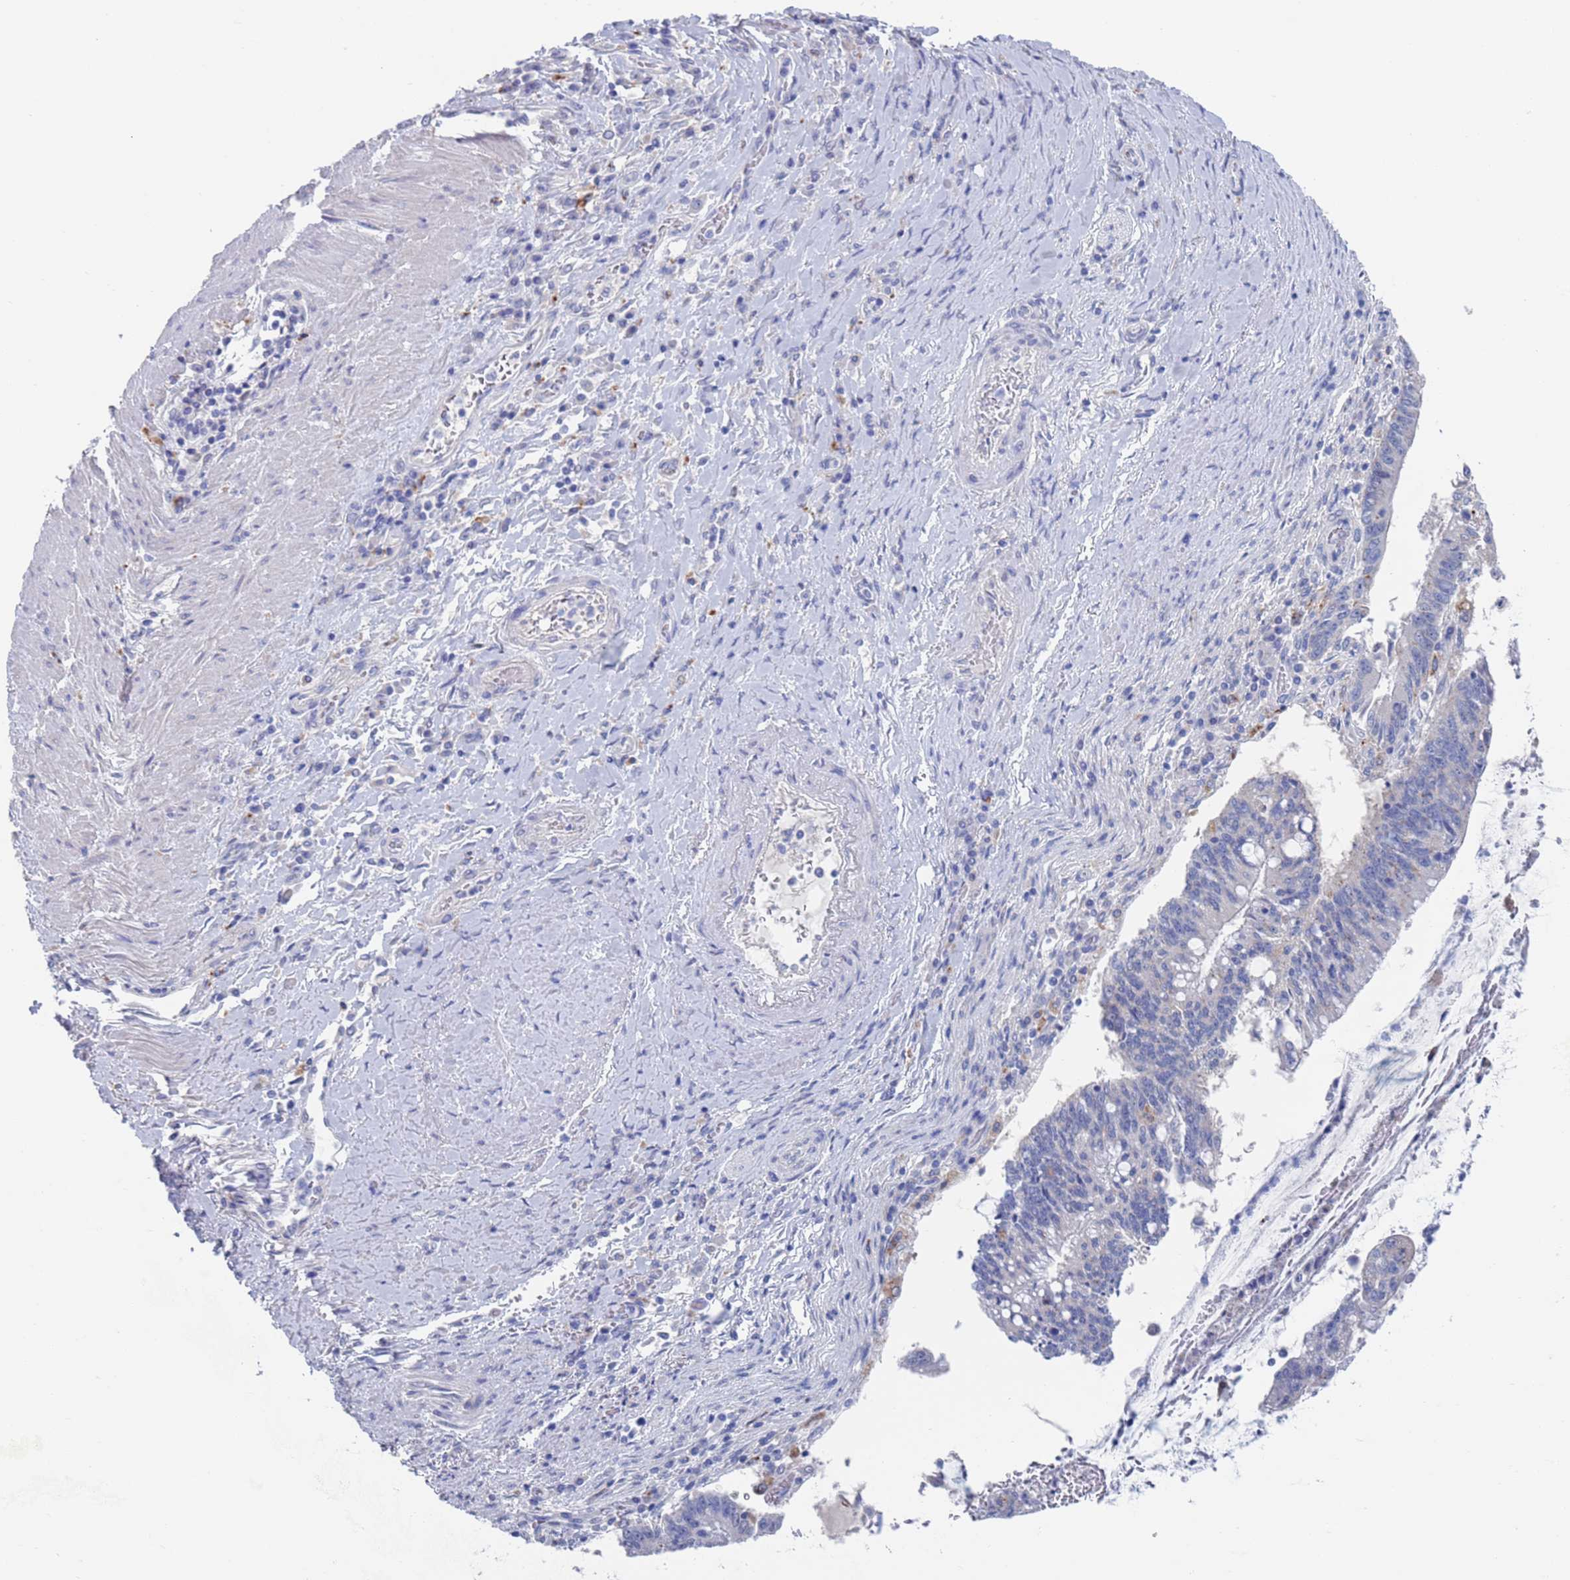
{"staining": {"intensity": "negative", "quantity": "none", "location": "none"}, "tissue": "pancreatic cancer", "cell_type": "Tumor cells", "image_type": "cancer", "snomed": [{"axis": "morphology", "description": "Adenocarcinoma, NOS"}, {"axis": "topography", "description": "Pancreas"}], "caption": "Tumor cells show no significant expression in pancreatic cancer (adenocarcinoma). The staining was performed using DAB to visualize the protein expression in brown, while the nuclei were stained in blue with hematoxylin (Magnification: 20x).", "gene": "FUCA1", "patient": {"sex": "female", "age": 50}}